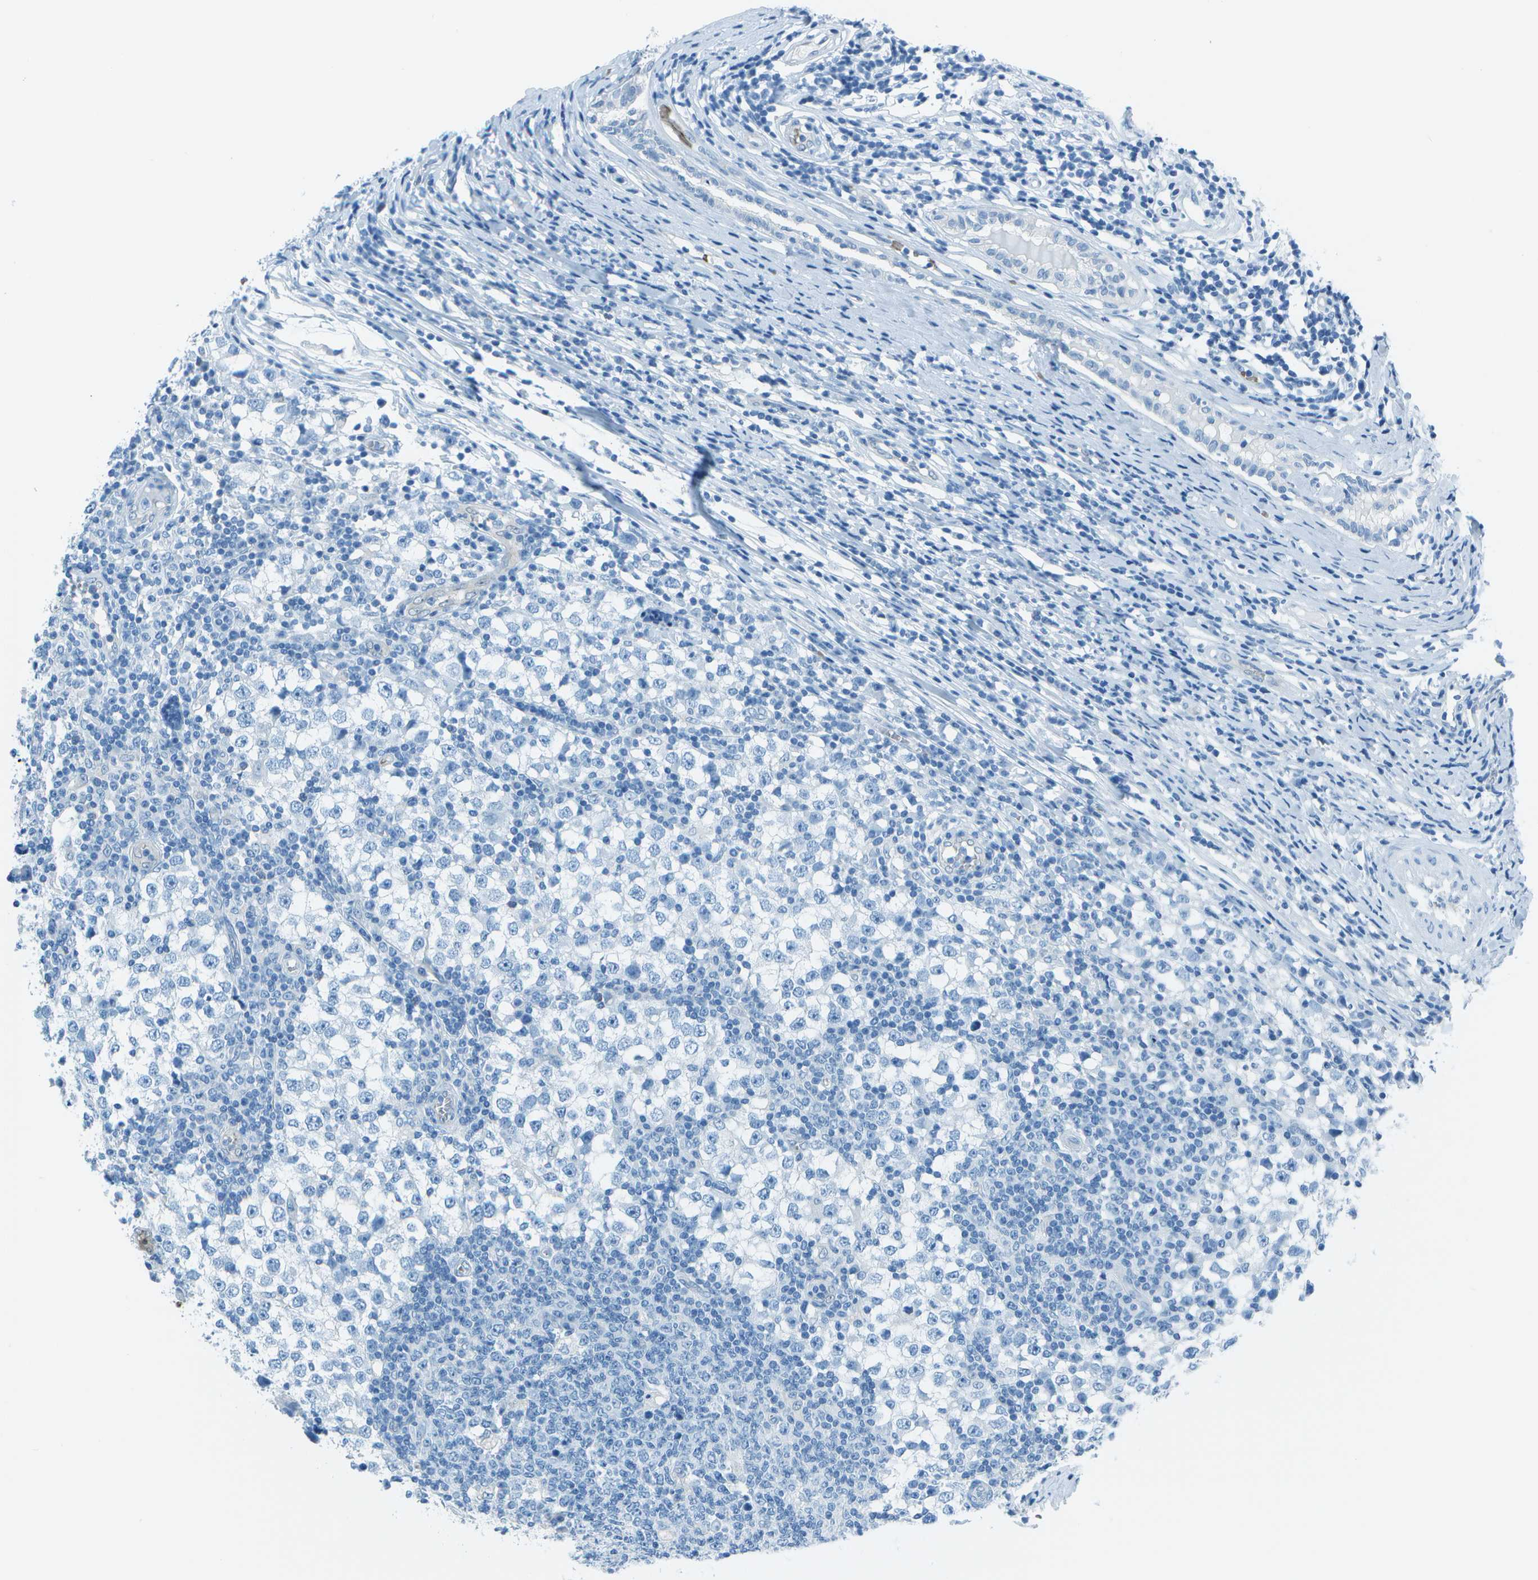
{"staining": {"intensity": "negative", "quantity": "none", "location": "none"}, "tissue": "testis cancer", "cell_type": "Tumor cells", "image_type": "cancer", "snomed": [{"axis": "morphology", "description": "Seminoma, NOS"}, {"axis": "topography", "description": "Testis"}], "caption": "DAB immunohistochemical staining of seminoma (testis) demonstrates no significant positivity in tumor cells.", "gene": "ASL", "patient": {"sex": "male", "age": 65}}